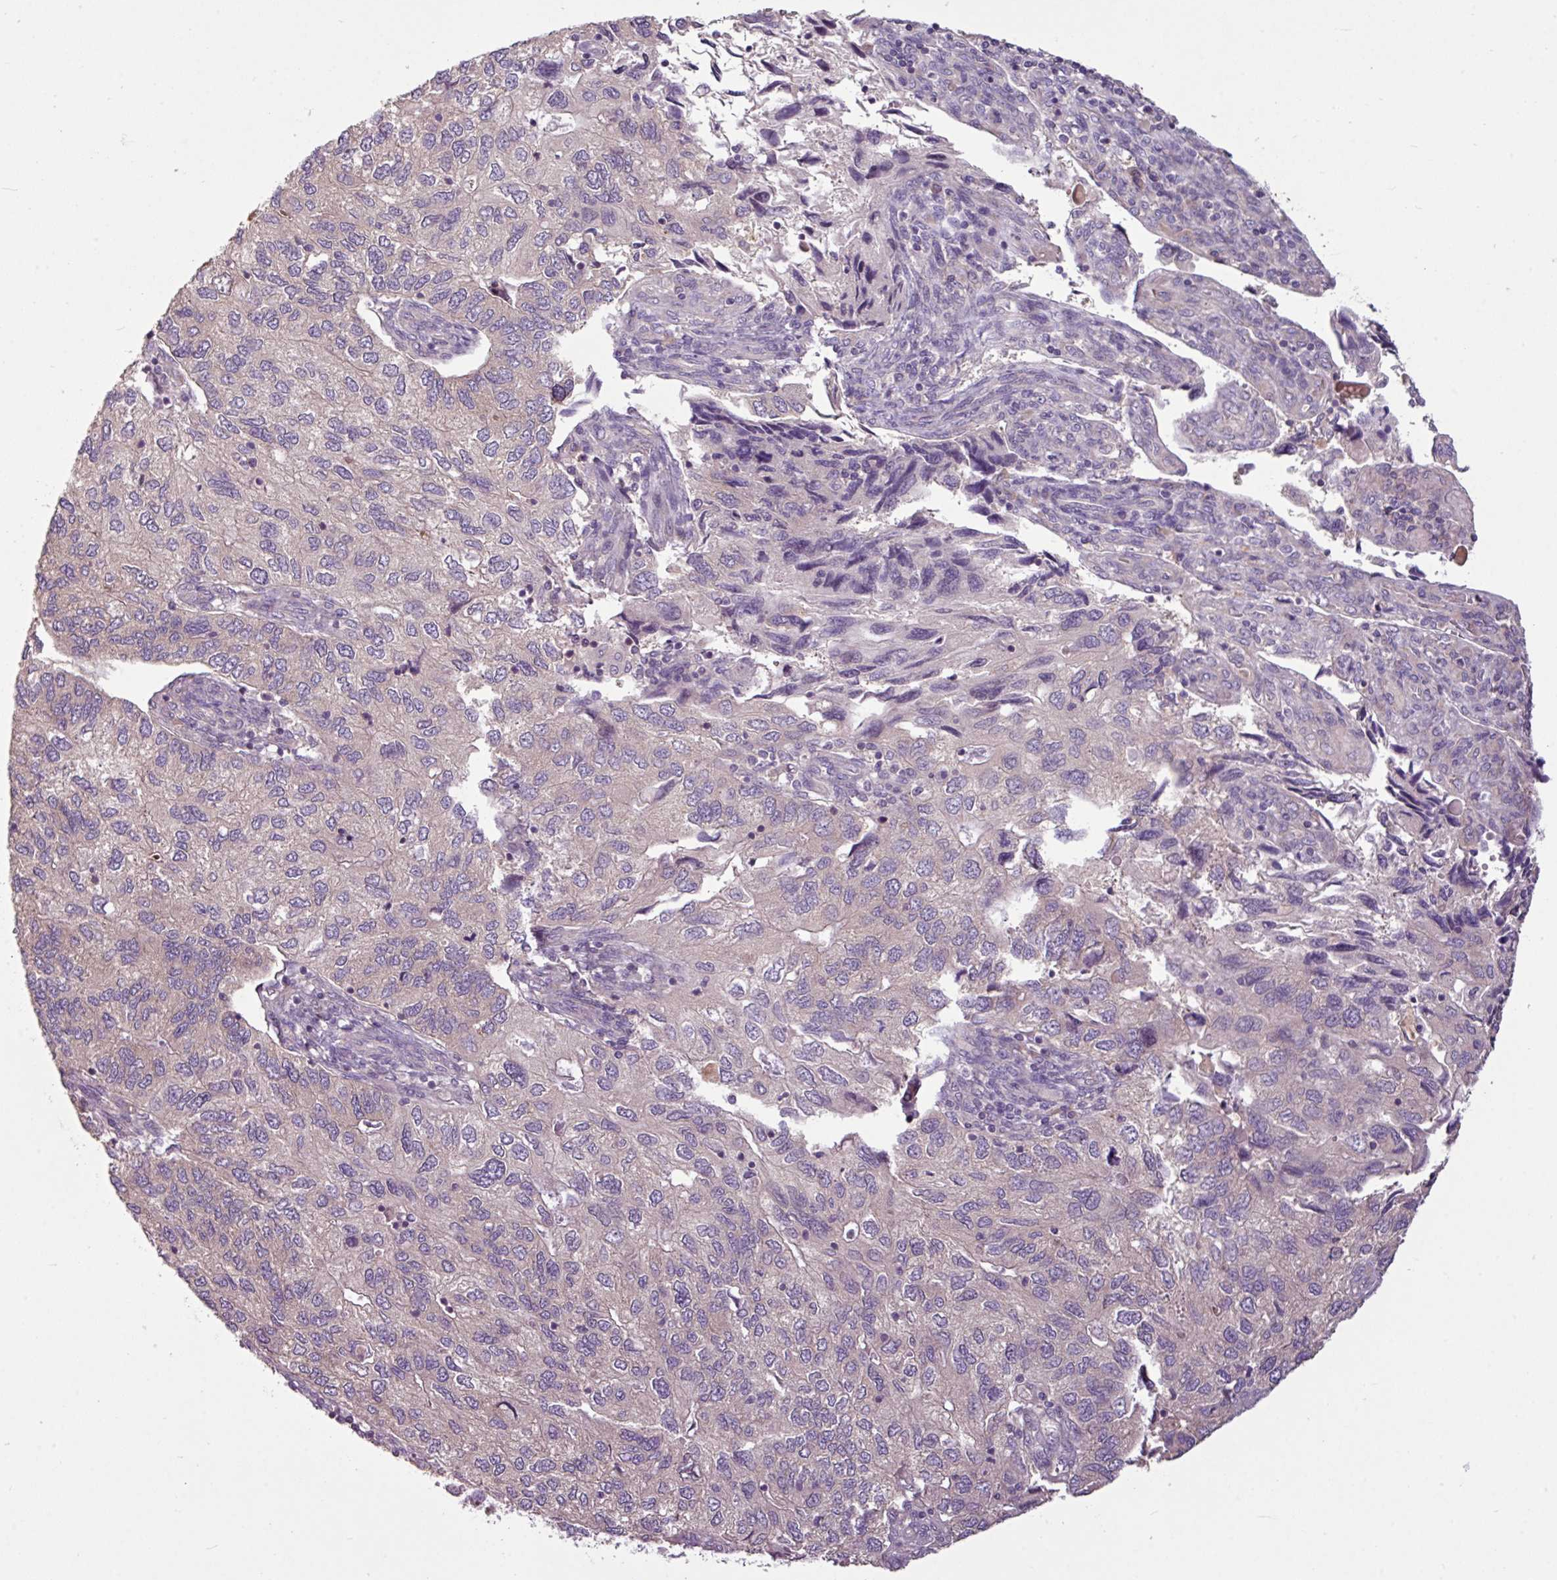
{"staining": {"intensity": "weak", "quantity": "<25%", "location": "cytoplasmic/membranous"}, "tissue": "endometrial cancer", "cell_type": "Tumor cells", "image_type": "cancer", "snomed": [{"axis": "morphology", "description": "Carcinoma, NOS"}, {"axis": "topography", "description": "Uterus"}], "caption": "Histopathology image shows no protein expression in tumor cells of endometrial cancer (carcinoma) tissue.", "gene": "MROH2A", "patient": {"sex": "female", "age": 76}}